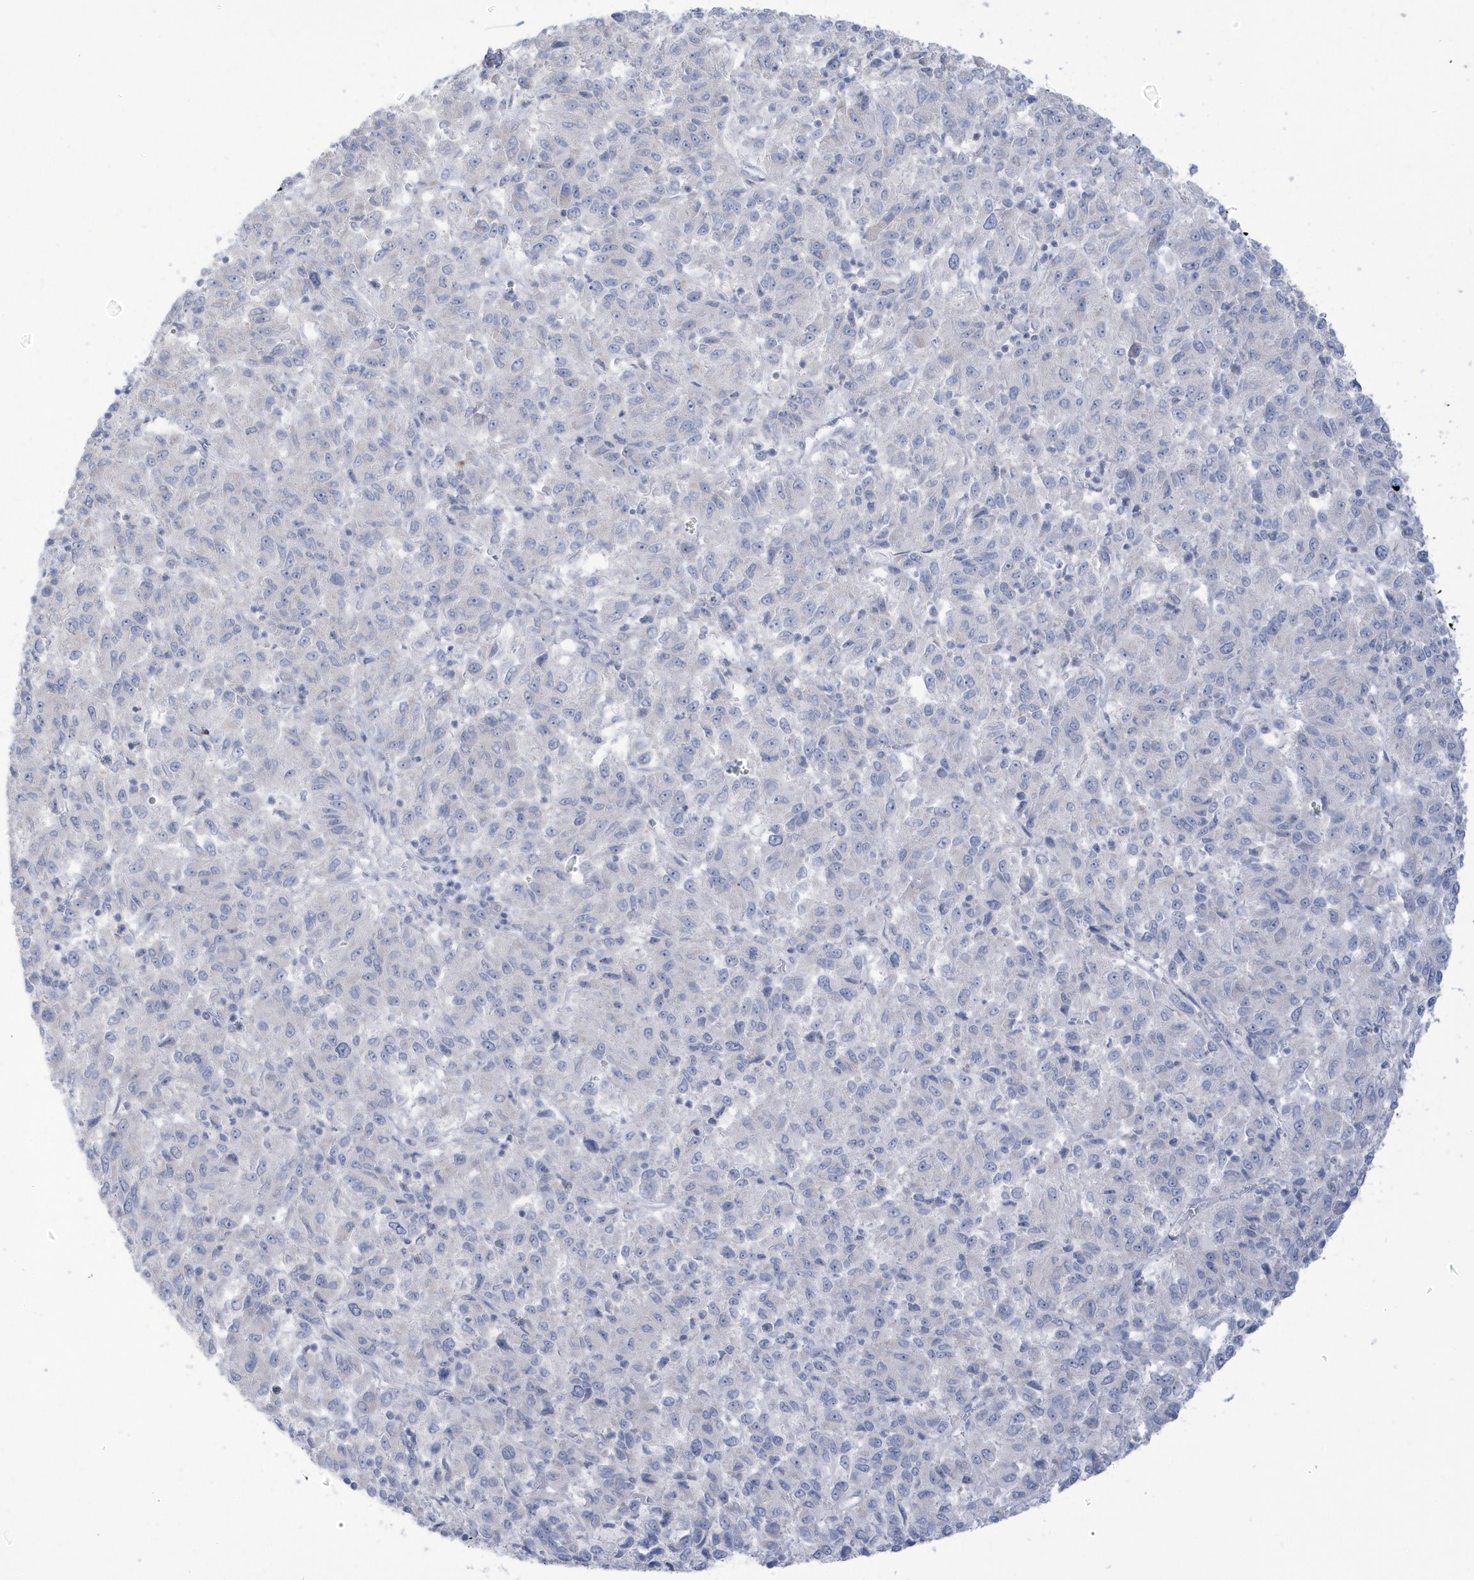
{"staining": {"intensity": "negative", "quantity": "none", "location": "none"}, "tissue": "melanoma", "cell_type": "Tumor cells", "image_type": "cancer", "snomed": [{"axis": "morphology", "description": "Malignant melanoma, Metastatic site"}, {"axis": "topography", "description": "Lung"}], "caption": "Immunohistochemical staining of melanoma displays no significant staining in tumor cells.", "gene": "OGT", "patient": {"sex": "male", "age": 64}}